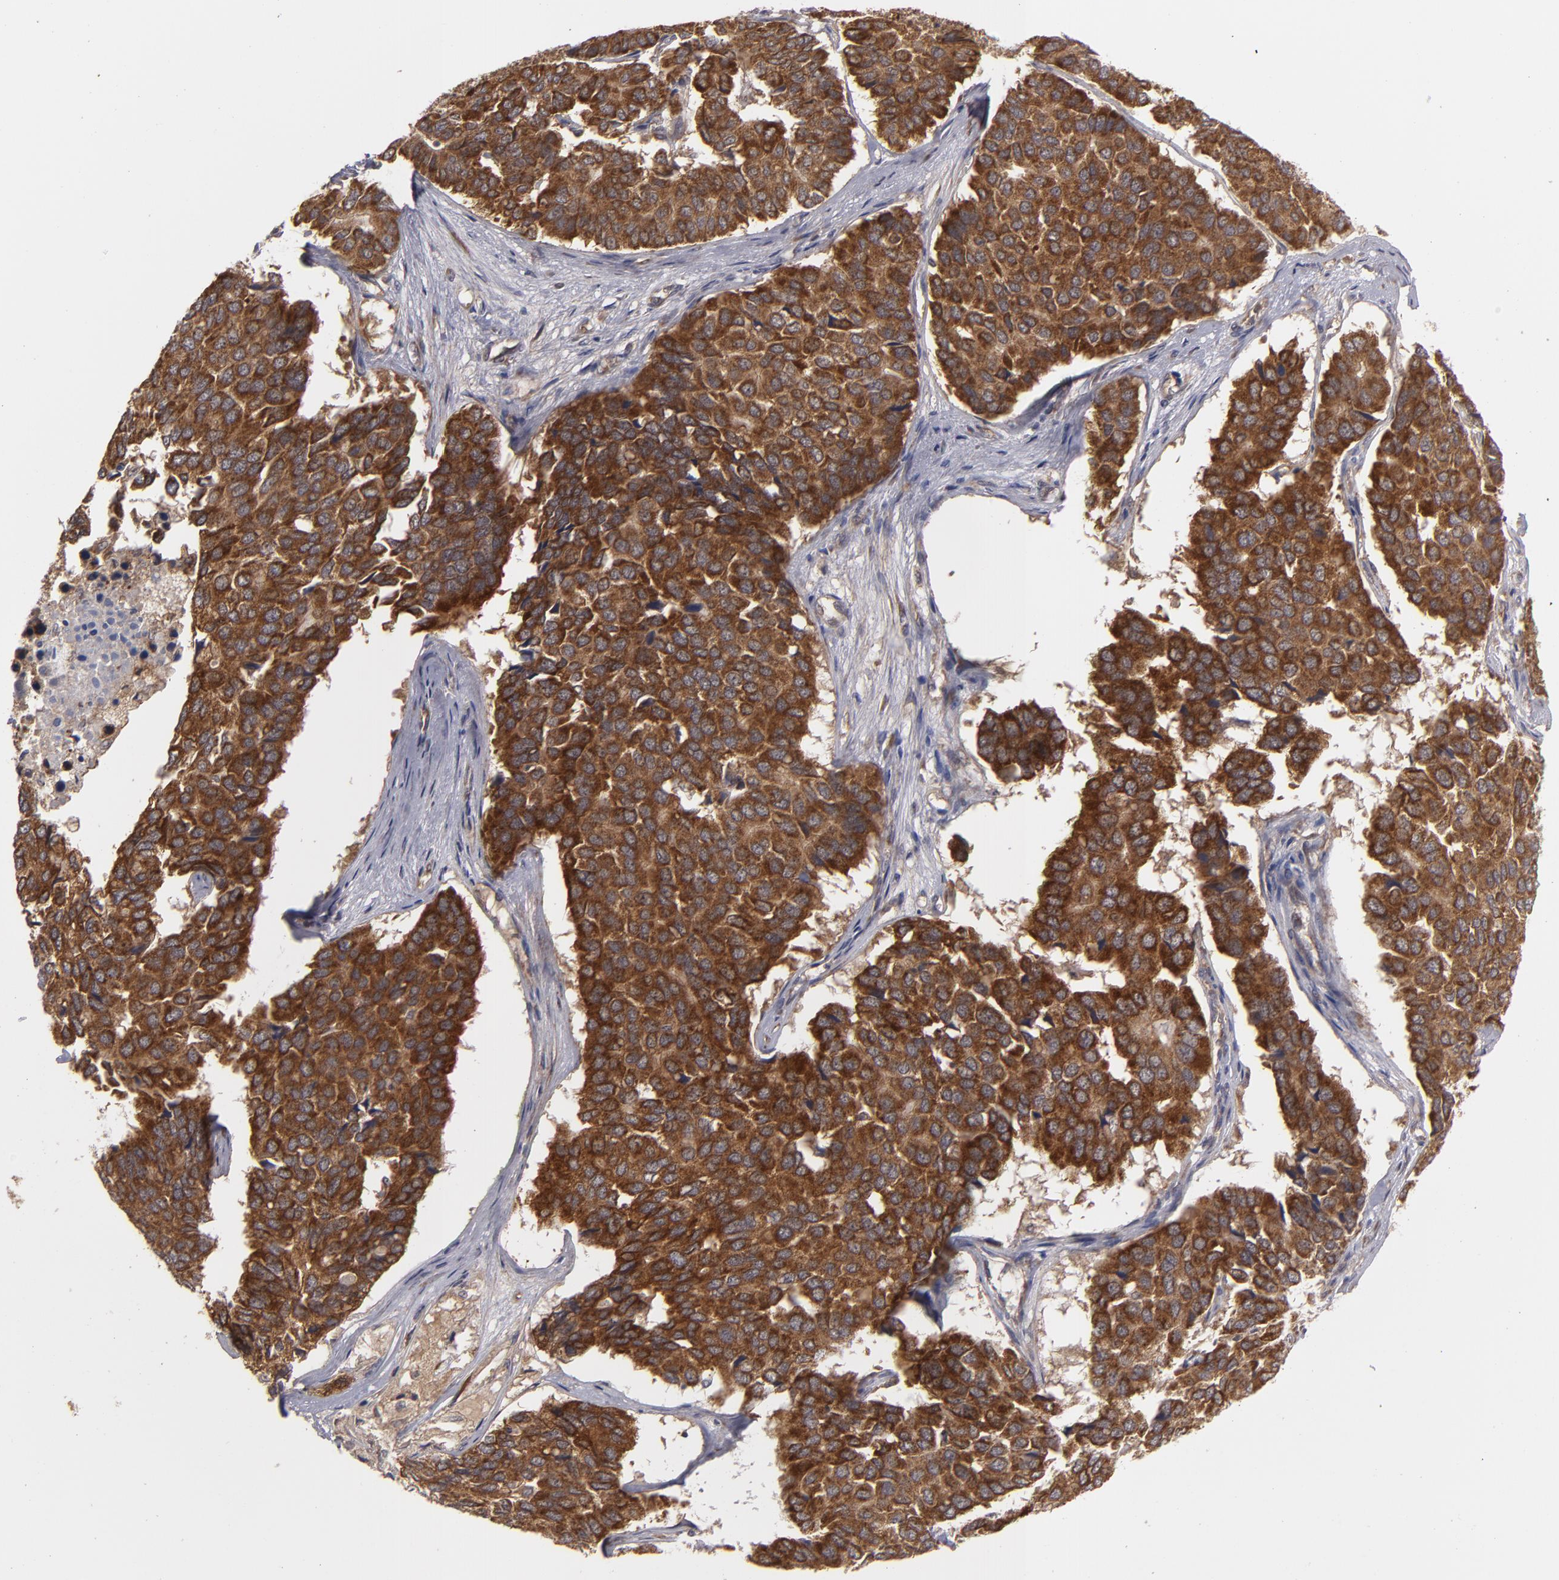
{"staining": {"intensity": "strong", "quantity": ">75%", "location": "cytoplasmic/membranous"}, "tissue": "pancreatic cancer", "cell_type": "Tumor cells", "image_type": "cancer", "snomed": [{"axis": "morphology", "description": "Adenocarcinoma, NOS"}, {"axis": "topography", "description": "Pancreas"}], "caption": "Brown immunohistochemical staining in pancreatic cancer displays strong cytoplasmic/membranous positivity in approximately >75% of tumor cells.", "gene": "BMP6", "patient": {"sex": "male", "age": 50}}